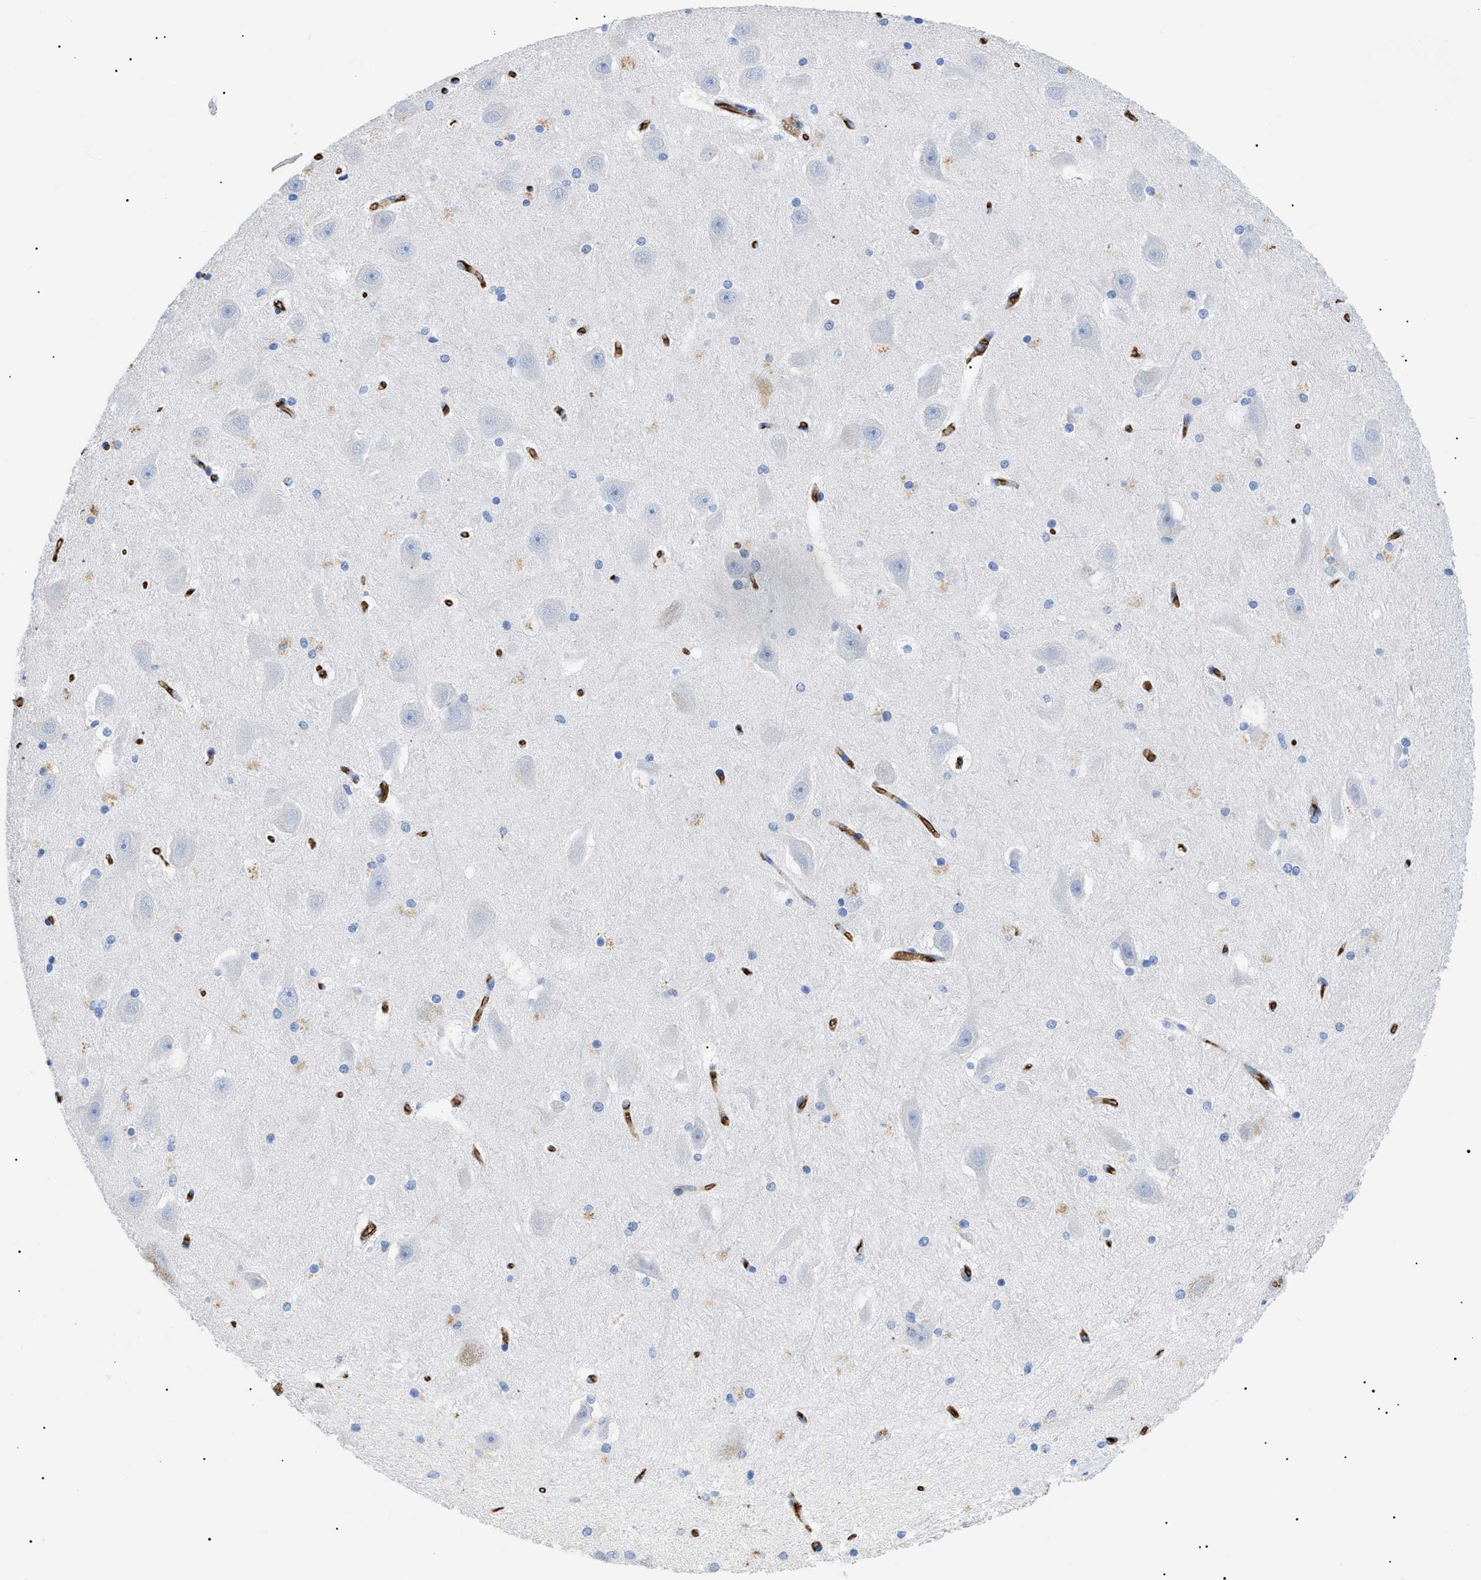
{"staining": {"intensity": "weak", "quantity": "<25%", "location": "cytoplasmic/membranous"}, "tissue": "hippocampus", "cell_type": "Neuronal cells", "image_type": "normal", "snomed": [{"axis": "morphology", "description": "Normal tissue, NOS"}, {"axis": "topography", "description": "Hippocampus"}], "caption": "IHC micrograph of normal hippocampus: hippocampus stained with DAB demonstrates no significant protein expression in neuronal cells.", "gene": "PODXL", "patient": {"sex": "female", "age": 19}}